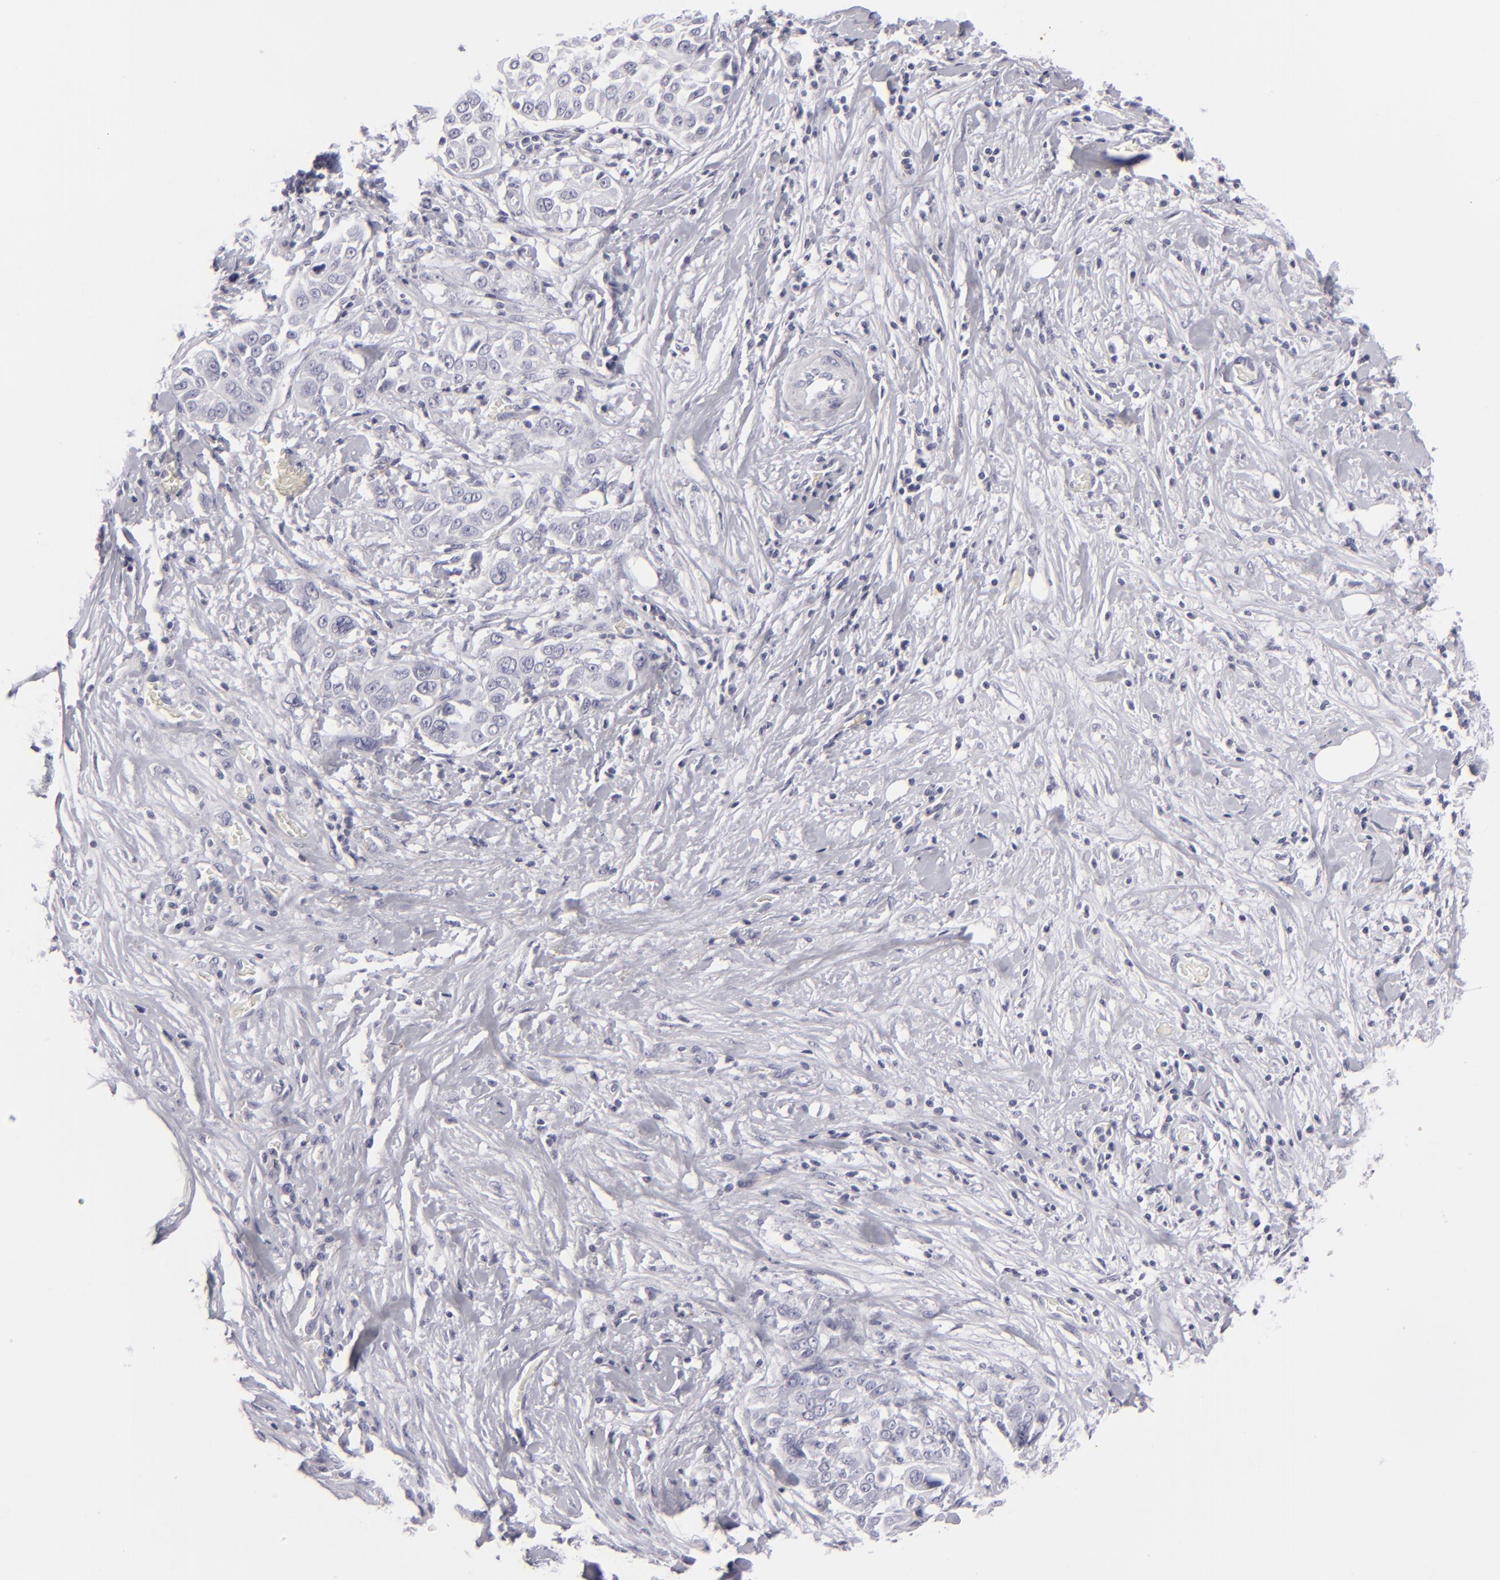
{"staining": {"intensity": "negative", "quantity": "none", "location": "none"}, "tissue": "pancreatic cancer", "cell_type": "Tumor cells", "image_type": "cancer", "snomed": [{"axis": "morphology", "description": "Adenocarcinoma, NOS"}, {"axis": "topography", "description": "Pancreas"}], "caption": "A high-resolution micrograph shows immunohistochemistry staining of adenocarcinoma (pancreatic), which reveals no significant expression in tumor cells.", "gene": "KRT1", "patient": {"sex": "female", "age": 52}}